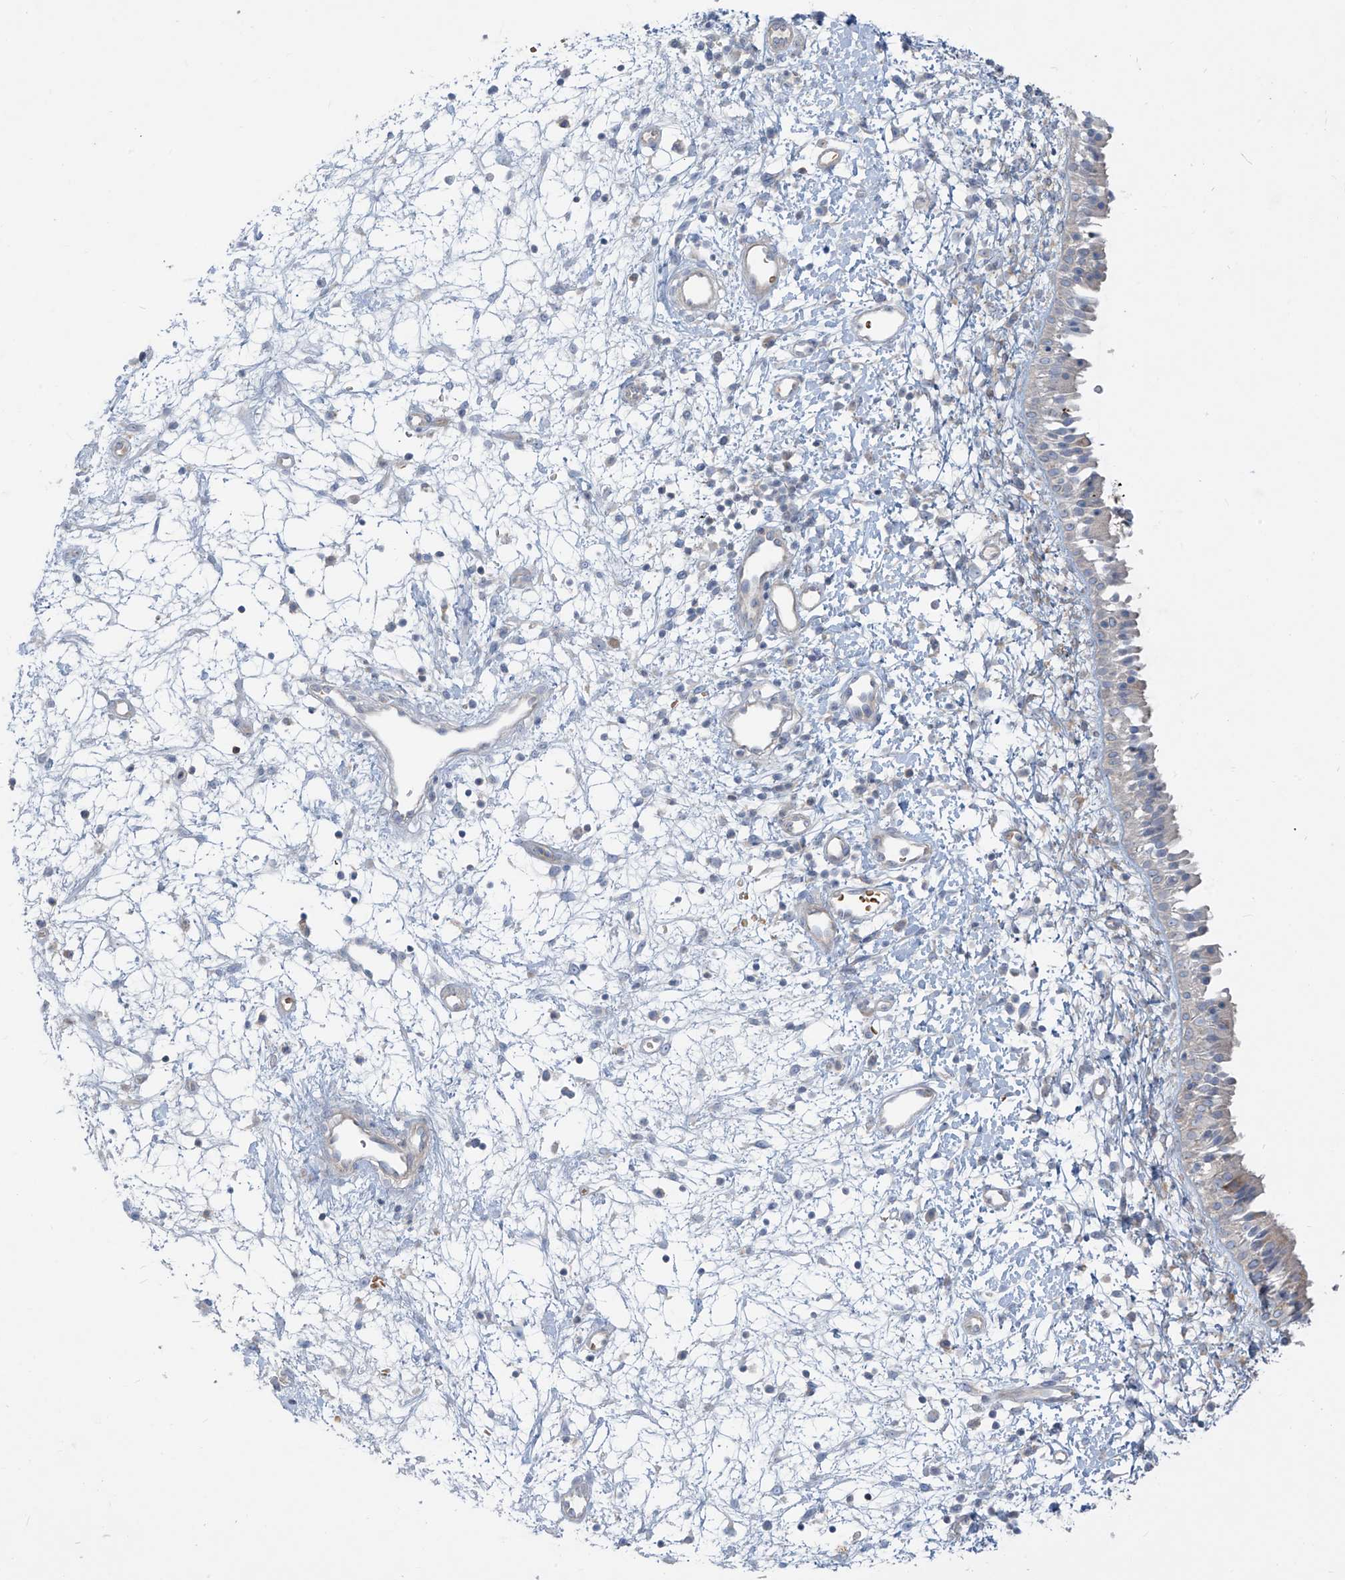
{"staining": {"intensity": "moderate", "quantity": "25%-75%", "location": "cytoplasmic/membranous"}, "tissue": "nasopharynx", "cell_type": "Respiratory epithelial cells", "image_type": "normal", "snomed": [{"axis": "morphology", "description": "Normal tissue, NOS"}, {"axis": "topography", "description": "Nasopharynx"}], "caption": "Benign nasopharynx shows moderate cytoplasmic/membranous expression in about 25%-75% of respiratory epithelial cells The staining is performed using DAB brown chromogen to label protein expression. The nuclei are counter-stained blue using hematoxylin..", "gene": "DGKQ", "patient": {"sex": "male", "age": 22}}